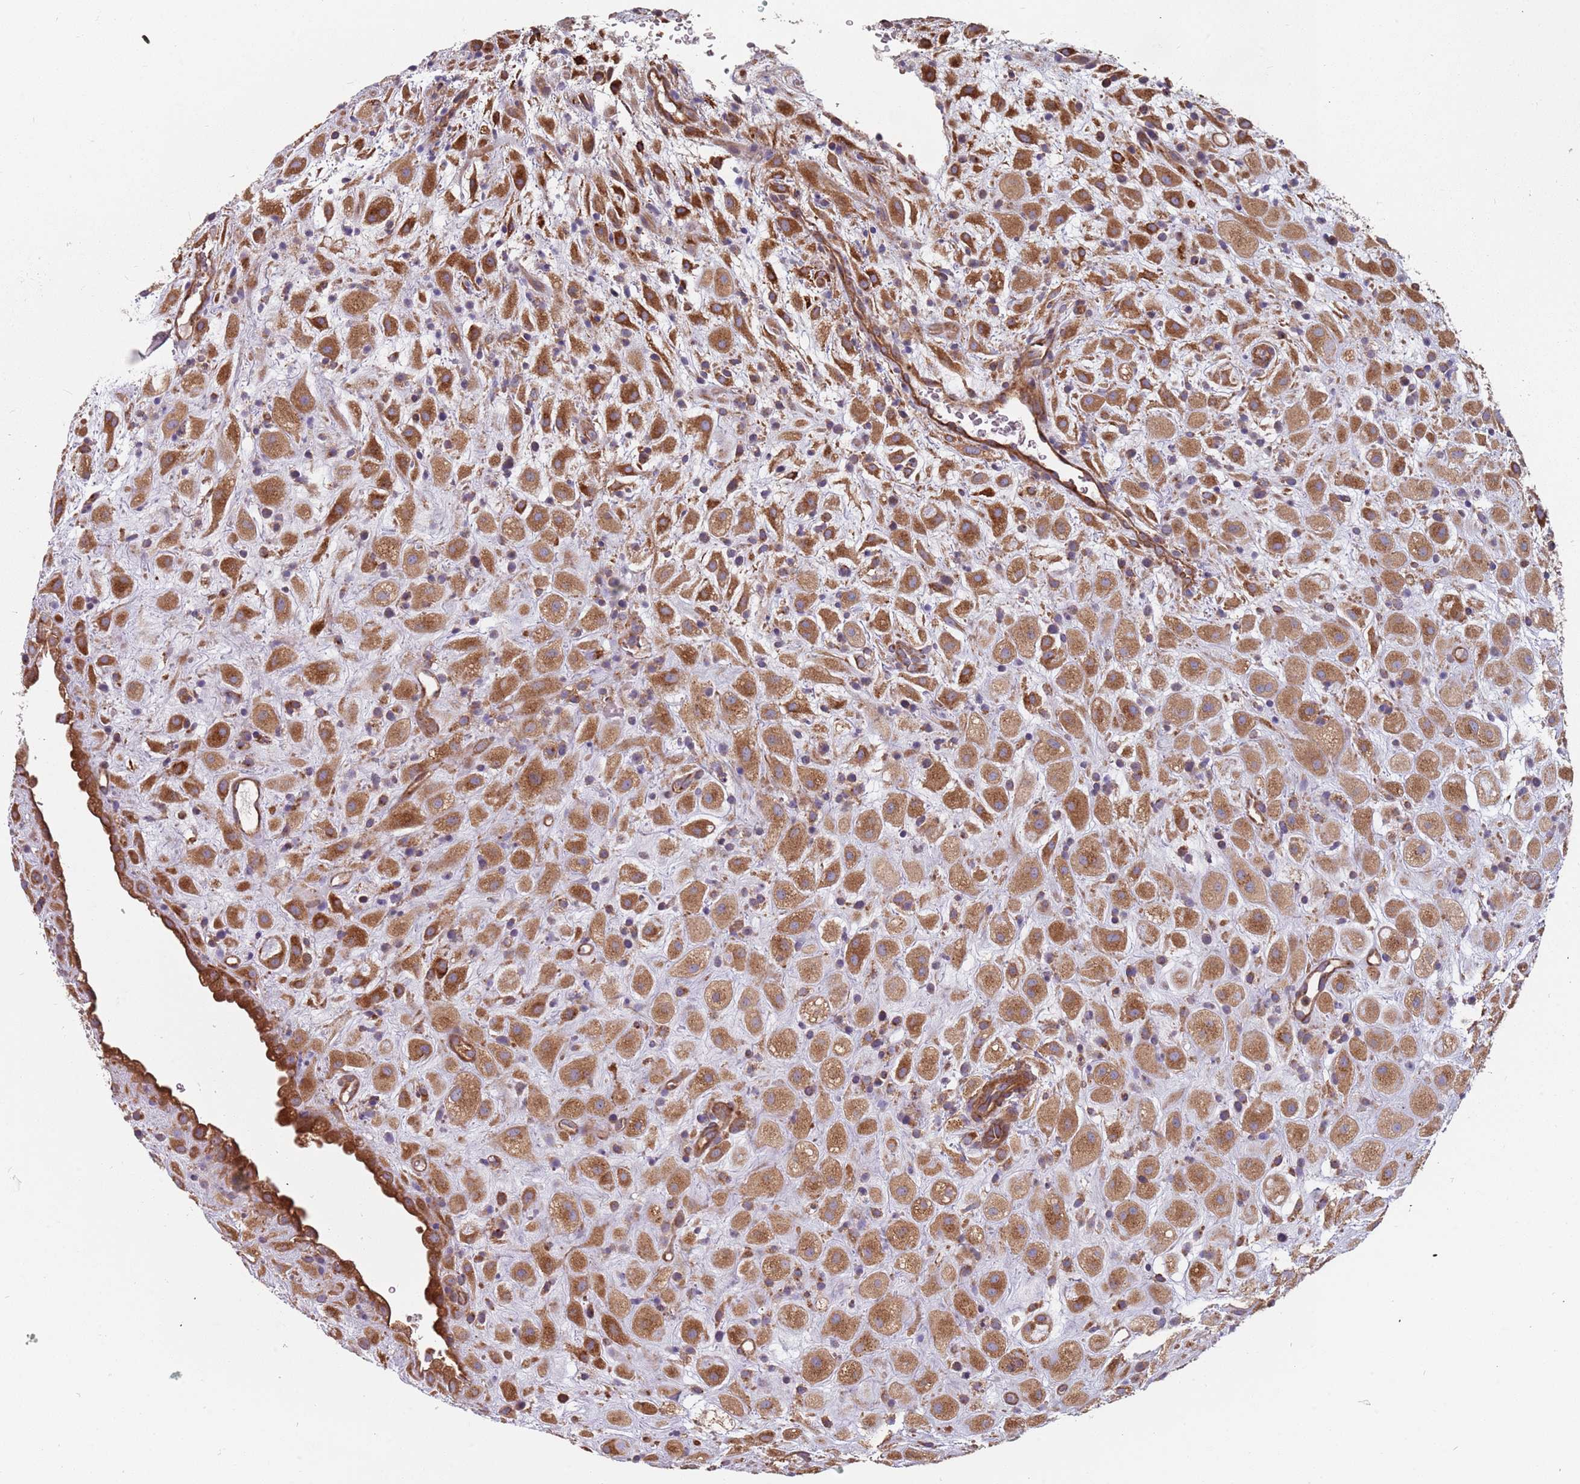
{"staining": {"intensity": "moderate", "quantity": ">75%", "location": "cytoplasmic/membranous"}, "tissue": "placenta", "cell_type": "Decidual cells", "image_type": "normal", "snomed": [{"axis": "morphology", "description": "Normal tissue, NOS"}, {"axis": "topography", "description": "Placenta"}], "caption": "The photomicrograph shows a brown stain indicating the presence of a protein in the cytoplasmic/membranous of decidual cells in placenta.", "gene": "SPDL1", "patient": {"sex": "female", "age": 35}}